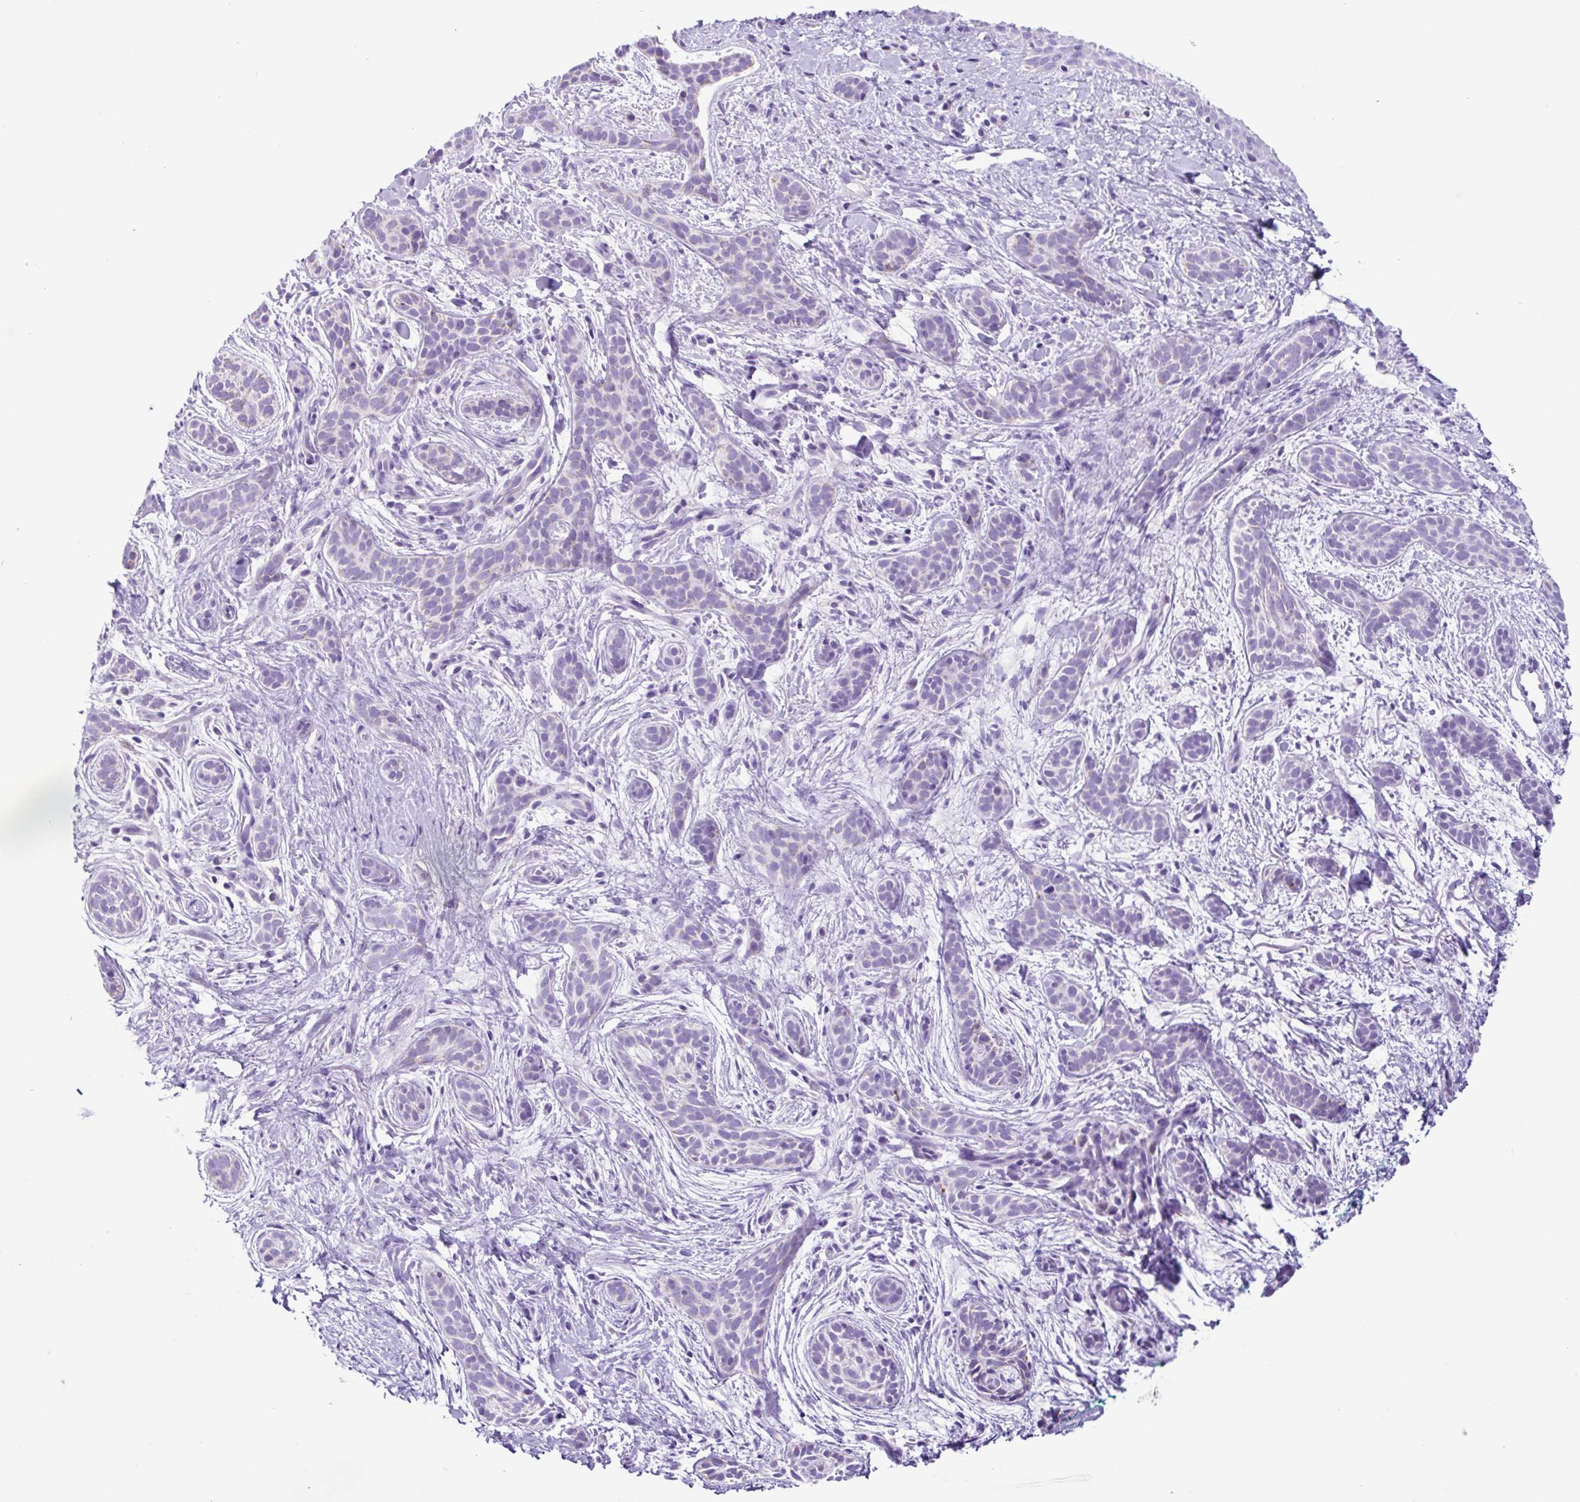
{"staining": {"intensity": "weak", "quantity": "<25%", "location": "cytoplasmic/membranous"}, "tissue": "skin cancer", "cell_type": "Tumor cells", "image_type": "cancer", "snomed": [{"axis": "morphology", "description": "Basal cell carcinoma"}, {"axis": "topography", "description": "Skin"}], "caption": "An image of human basal cell carcinoma (skin) is negative for staining in tumor cells. The staining is performed using DAB brown chromogen with nuclei counter-stained in using hematoxylin.", "gene": "ACTRT3", "patient": {"sex": "male", "age": 63}}